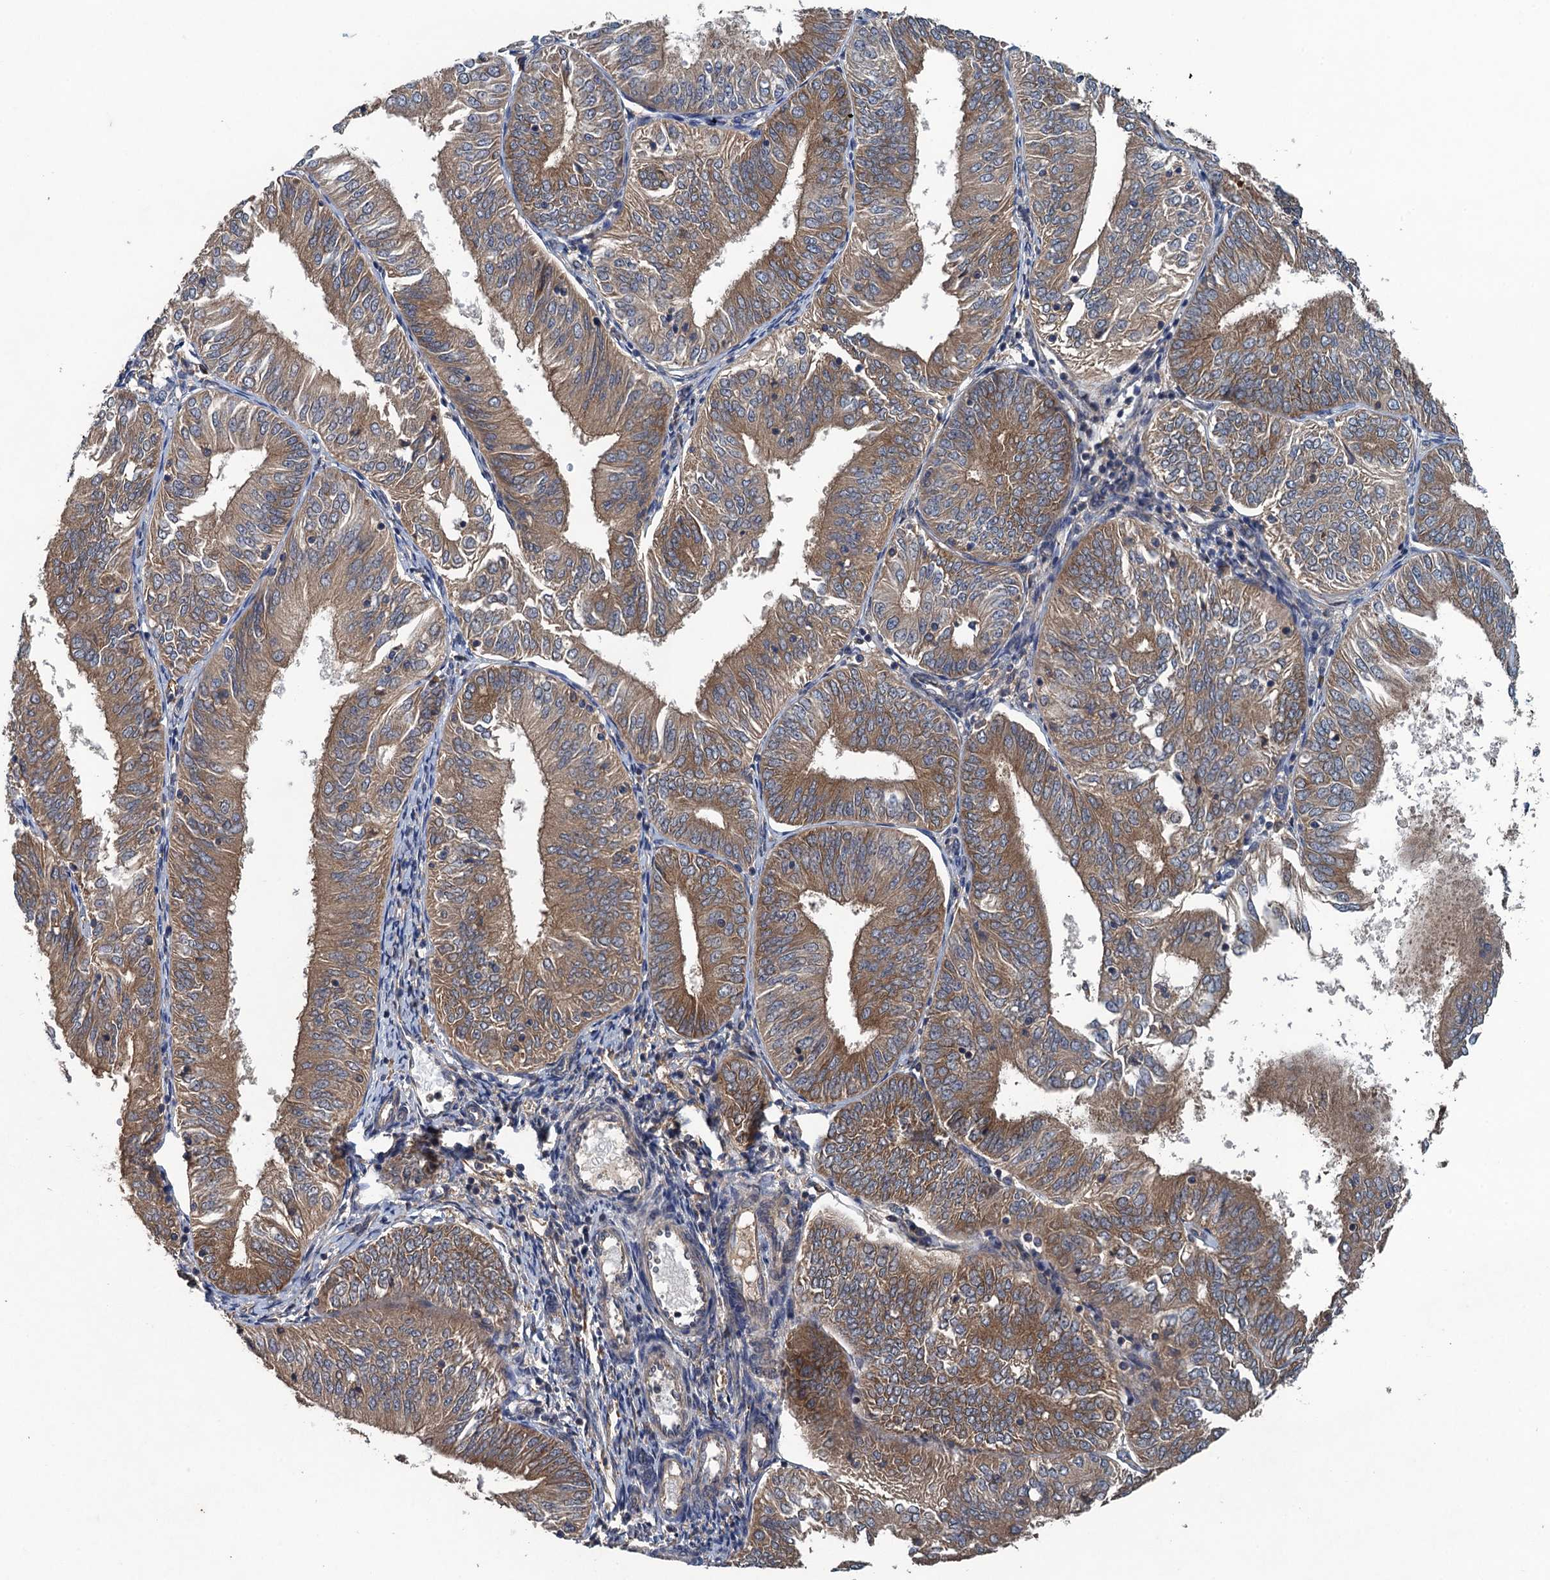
{"staining": {"intensity": "moderate", "quantity": ">75%", "location": "cytoplasmic/membranous"}, "tissue": "endometrial cancer", "cell_type": "Tumor cells", "image_type": "cancer", "snomed": [{"axis": "morphology", "description": "Adenocarcinoma, NOS"}, {"axis": "topography", "description": "Endometrium"}], "caption": "Endometrial cancer stained with a brown dye reveals moderate cytoplasmic/membranous positive positivity in approximately >75% of tumor cells.", "gene": "CNTN5", "patient": {"sex": "female", "age": 58}}